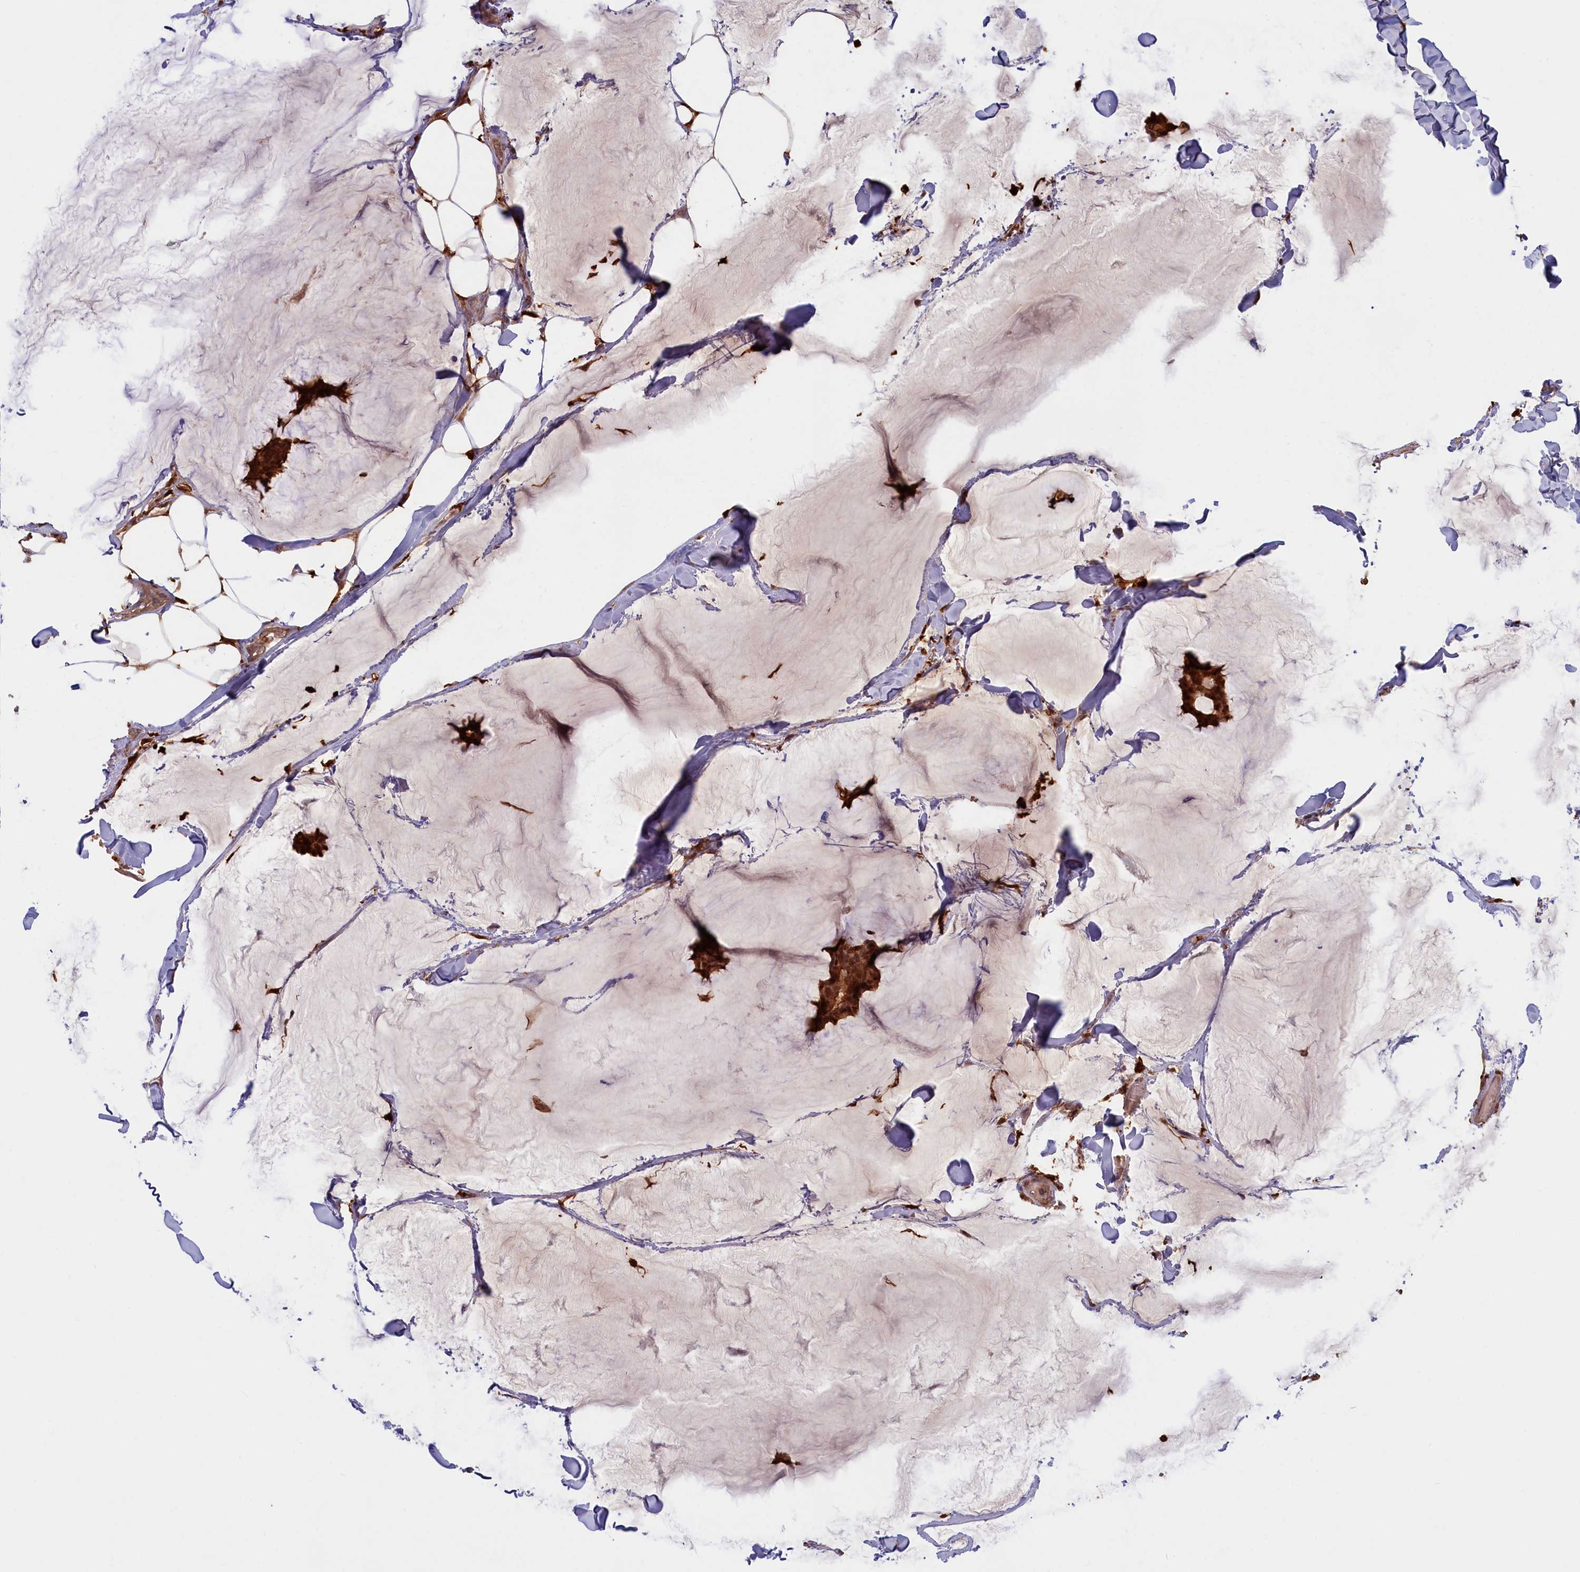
{"staining": {"intensity": "strong", "quantity": ">75%", "location": "cytoplasmic/membranous,nuclear"}, "tissue": "breast cancer", "cell_type": "Tumor cells", "image_type": "cancer", "snomed": [{"axis": "morphology", "description": "Duct carcinoma"}, {"axis": "topography", "description": "Breast"}], "caption": "Breast cancer (intraductal carcinoma) stained for a protein reveals strong cytoplasmic/membranous and nuclear positivity in tumor cells.", "gene": "BLVRB", "patient": {"sex": "female", "age": 93}}